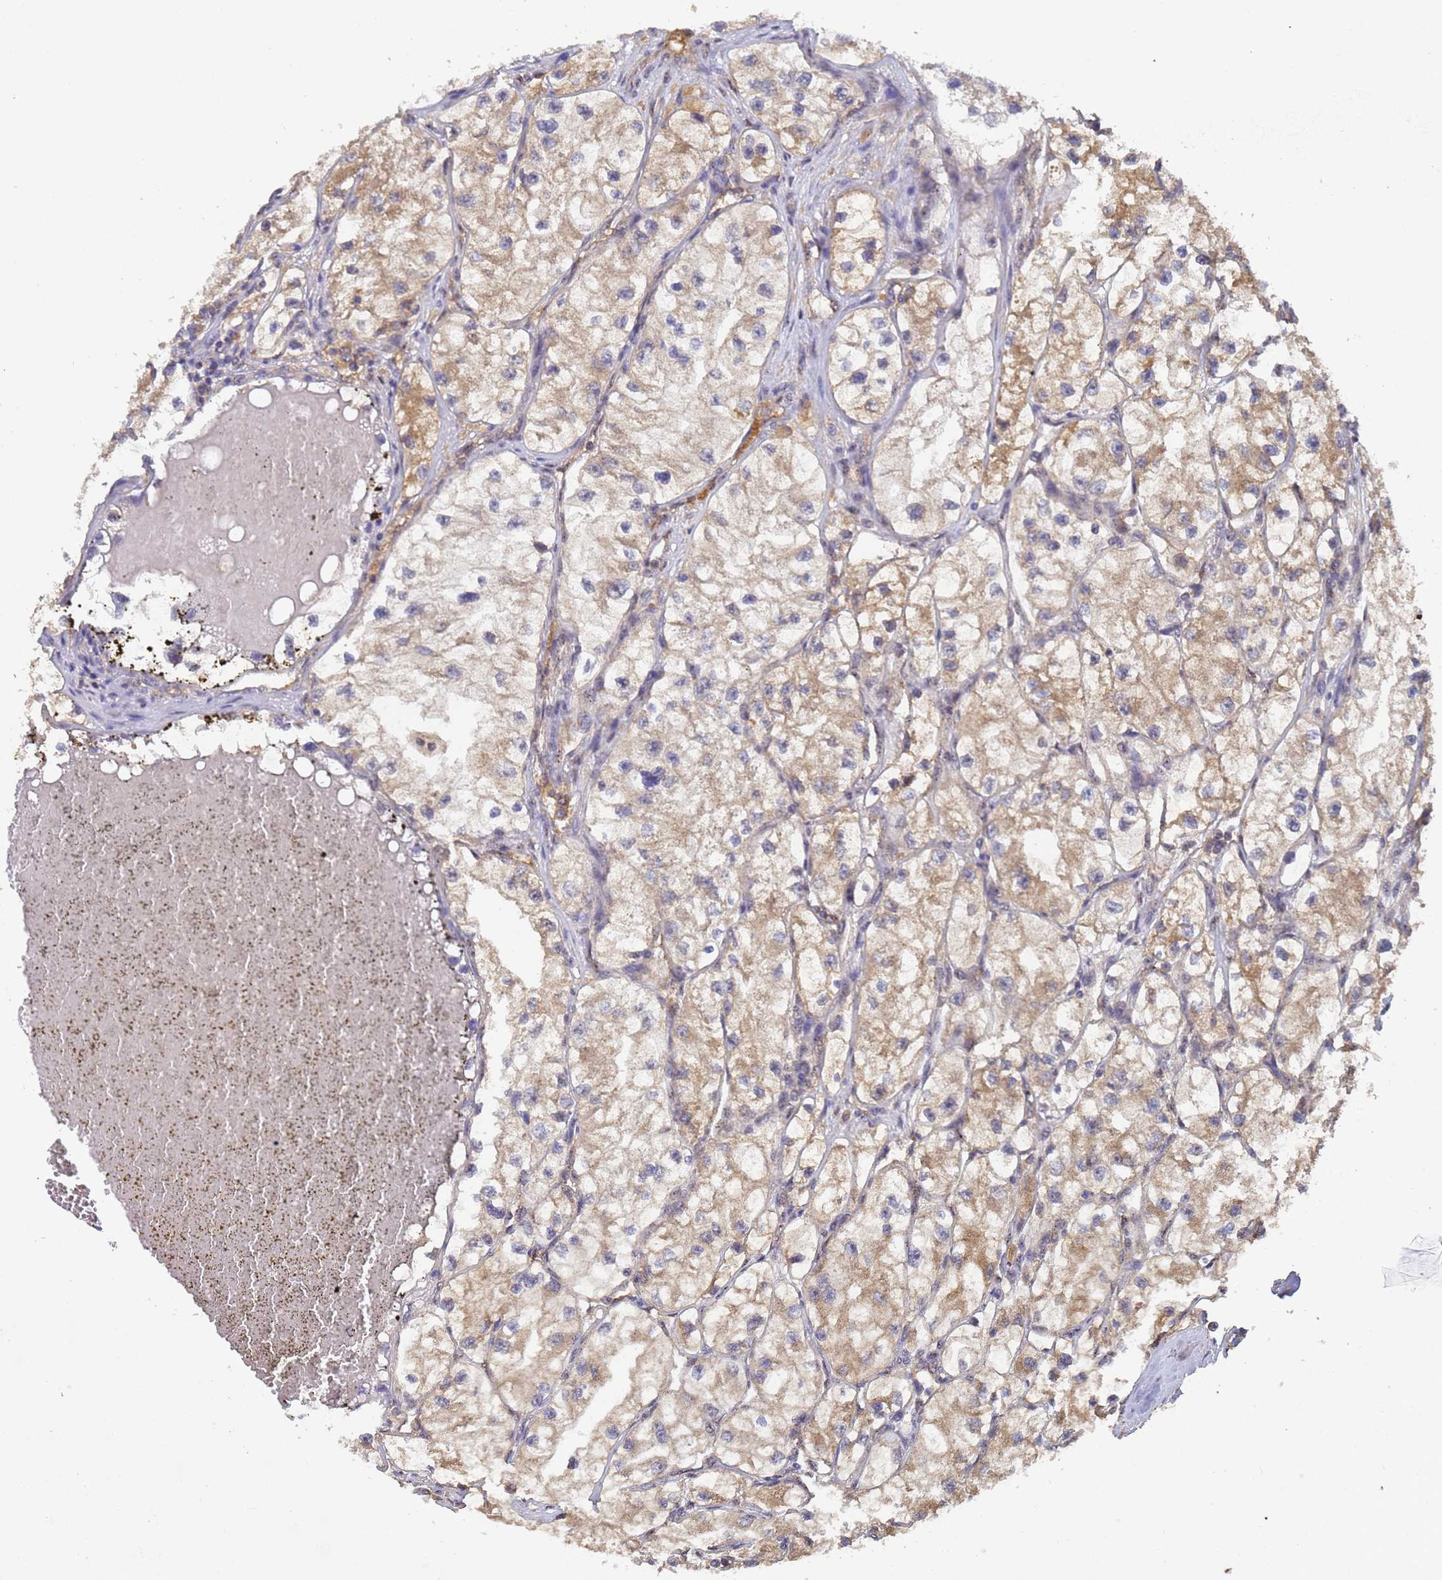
{"staining": {"intensity": "moderate", "quantity": "25%-75%", "location": "cytoplasmic/membranous"}, "tissue": "renal cancer", "cell_type": "Tumor cells", "image_type": "cancer", "snomed": [{"axis": "morphology", "description": "Adenocarcinoma, NOS"}, {"axis": "topography", "description": "Kidney"}], "caption": "Renal cancer was stained to show a protein in brown. There is medium levels of moderate cytoplasmic/membranous positivity in about 25%-75% of tumor cells.", "gene": "SECISBP2", "patient": {"sex": "female", "age": 57}}